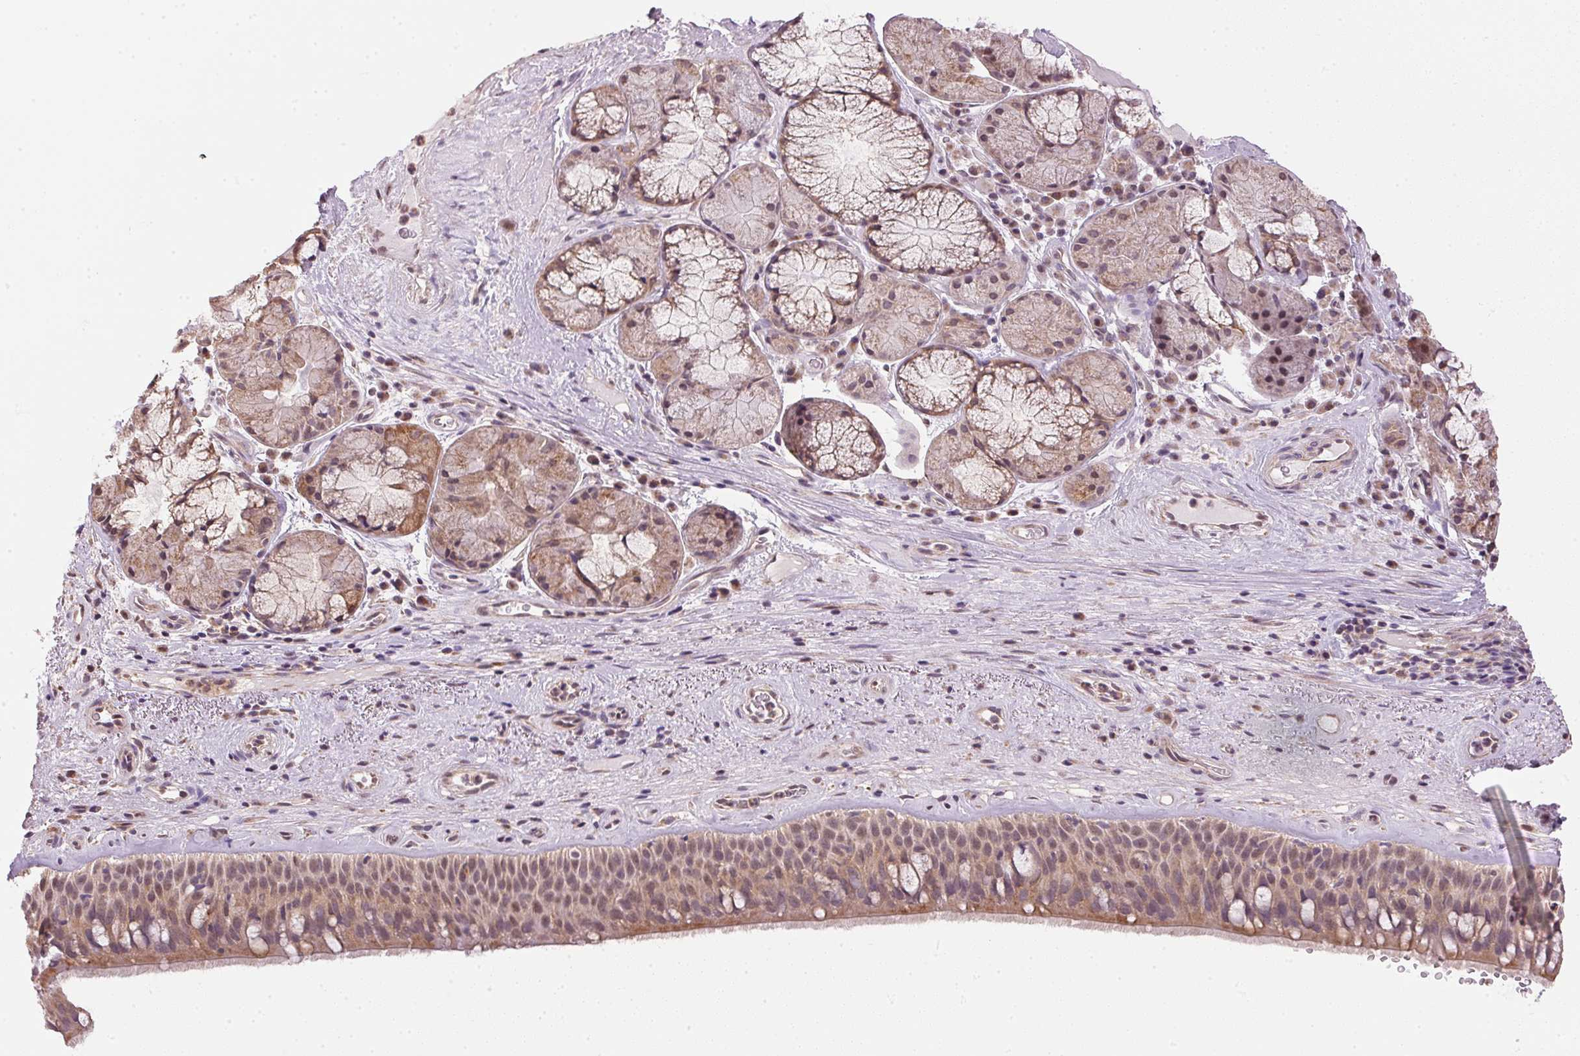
{"staining": {"intensity": "moderate", "quantity": ">75%", "location": "cytoplasmic/membranous"}, "tissue": "bronchus", "cell_type": "Respiratory epithelial cells", "image_type": "normal", "snomed": [{"axis": "morphology", "description": "Normal tissue, NOS"}, {"axis": "topography", "description": "Bronchus"}], "caption": "This image exhibits IHC staining of normal human bronchus, with medium moderate cytoplasmic/membranous positivity in about >75% of respiratory epithelial cells.", "gene": "SC5D", "patient": {"sex": "male", "age": 48}}